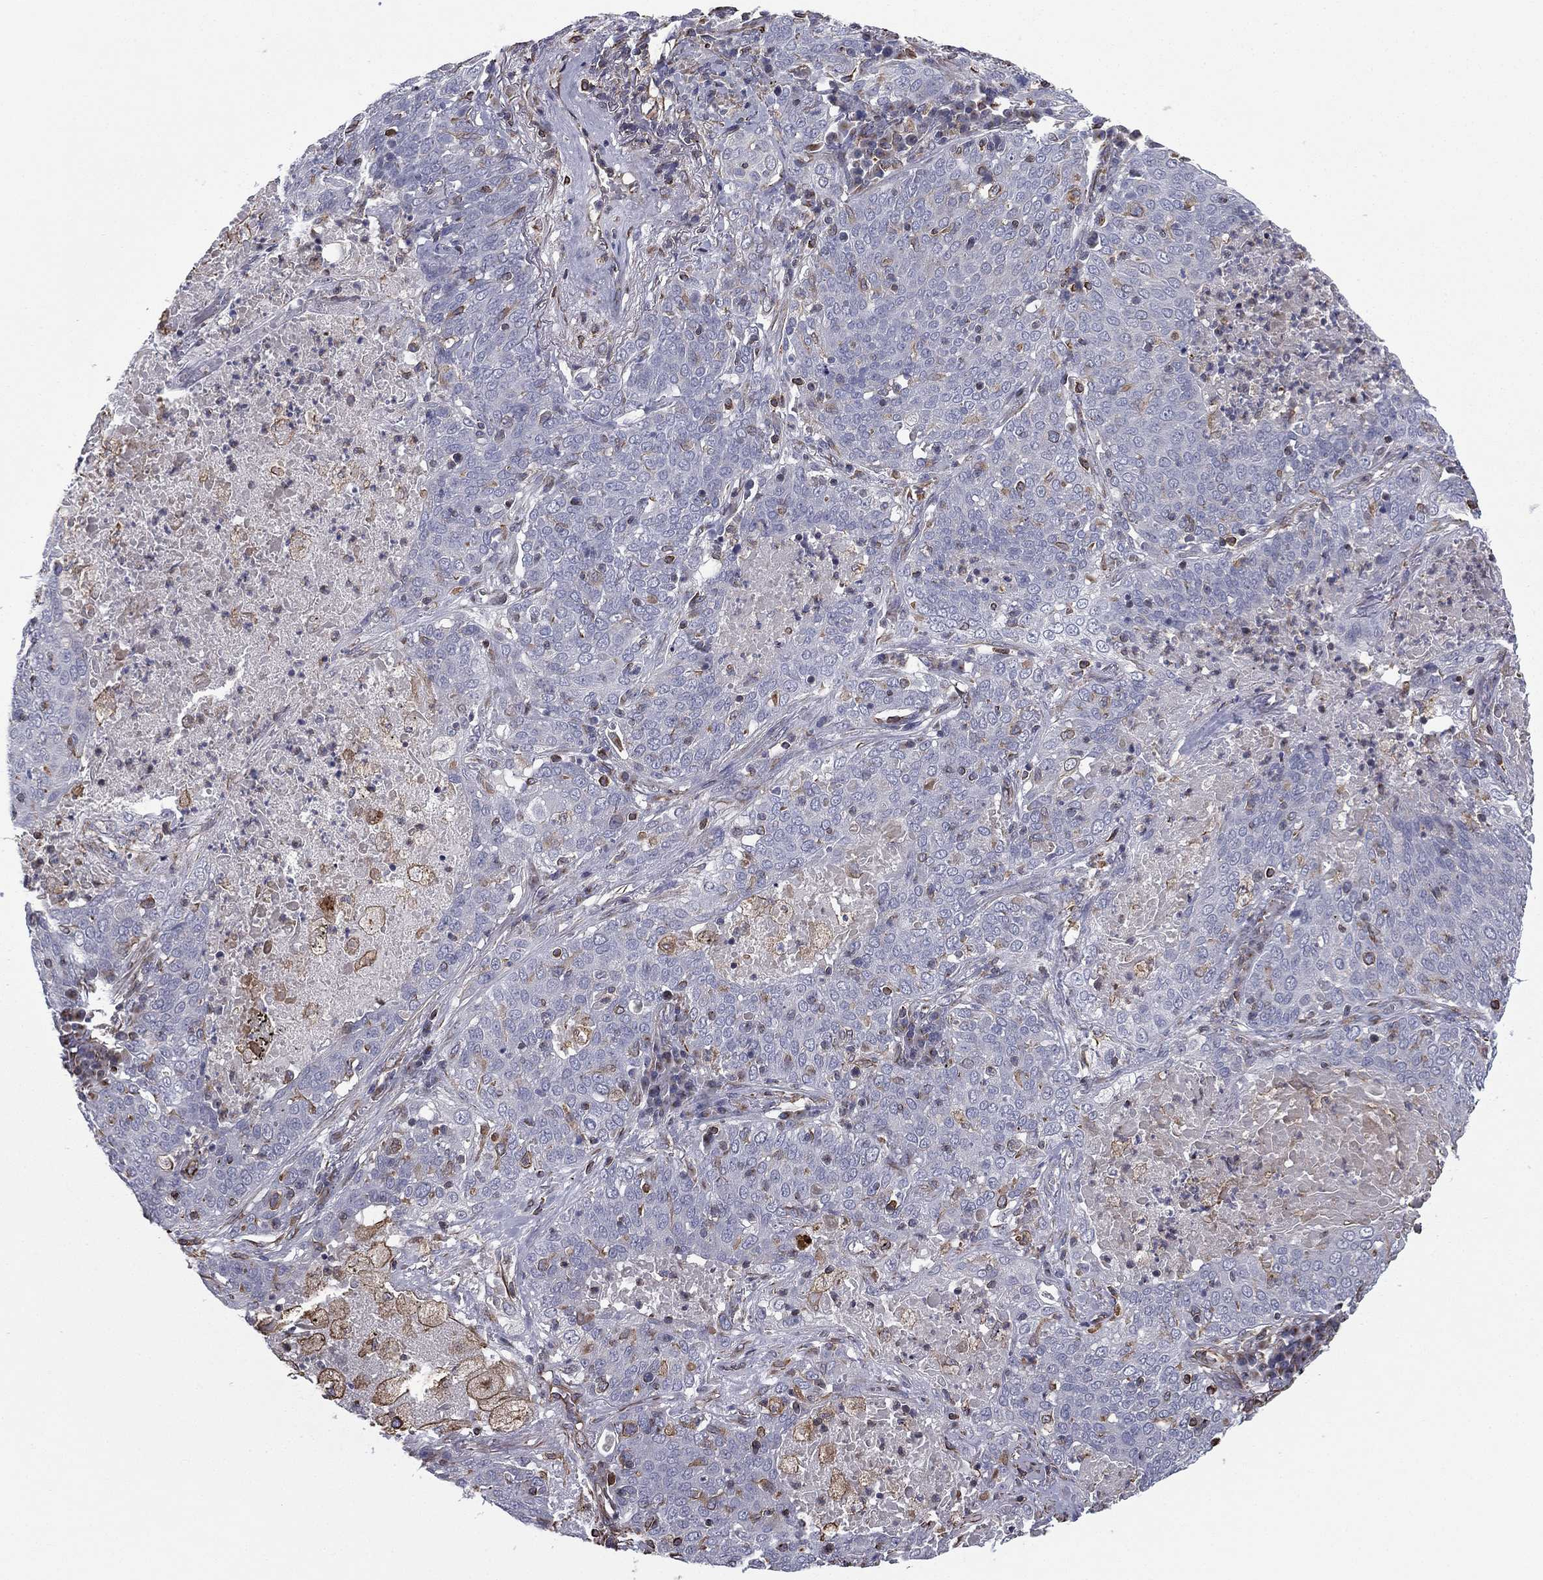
{"staining": {"intensity": "negative", "quantity": "none", "location": "none"}, "tissue": "lung cancer", "cell_type": "Tumor cells", "image_type": "cancer", "snomed": [{"axis": "morphology", "description": "Squamous cell carcinoma, NOS"}, {"axis": "topography", "description": "Lung"}], "caption": "This is an IHC histopathology image of human squamous cell carcinoma (lung). There is no positivity in tumor cells.", "gene": "SCUBE1", "patient": {"sex": "male", "age": 82}}